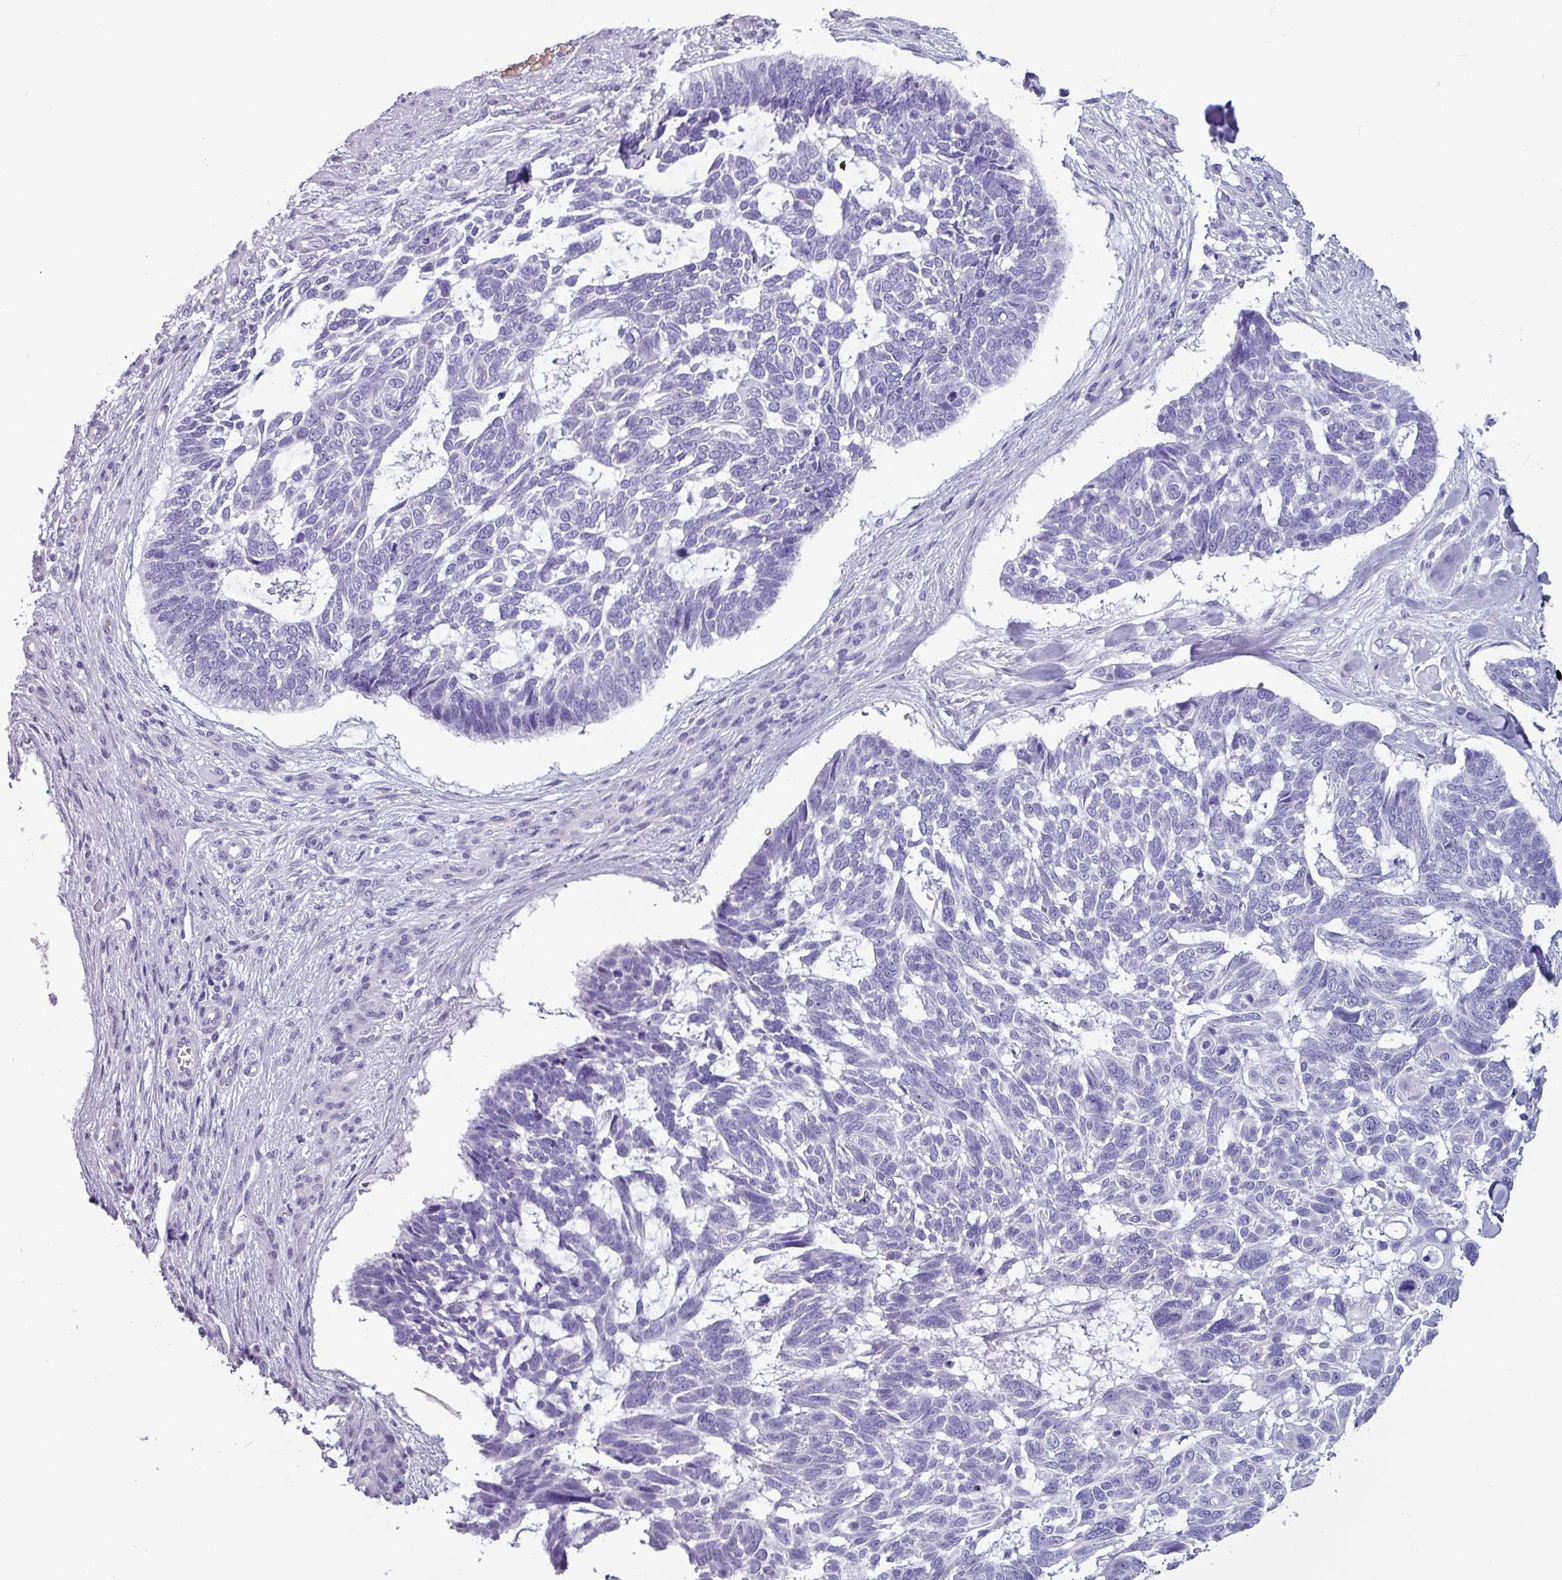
{"staining": {"intensity": "negative", "quantity": "none", "location": "none"}, "tissue": "skin cancer", "cell_type": "Tumor cells", "image_type": "cancer", "snomed": [{"axis": "morphology", "description": "Basal cell carcinoma"}, {"axis": "topography", "description": "Skin"}], "caption": "This micrograph is of skin cancer stained with immunohistochemistry (IHC) to label a protein in brown with the nuclei are counter-stained blue. There is no staining in tumor cells.", "gene": "CRYBB2", "patient": {"sex": "male", "age": 88}}